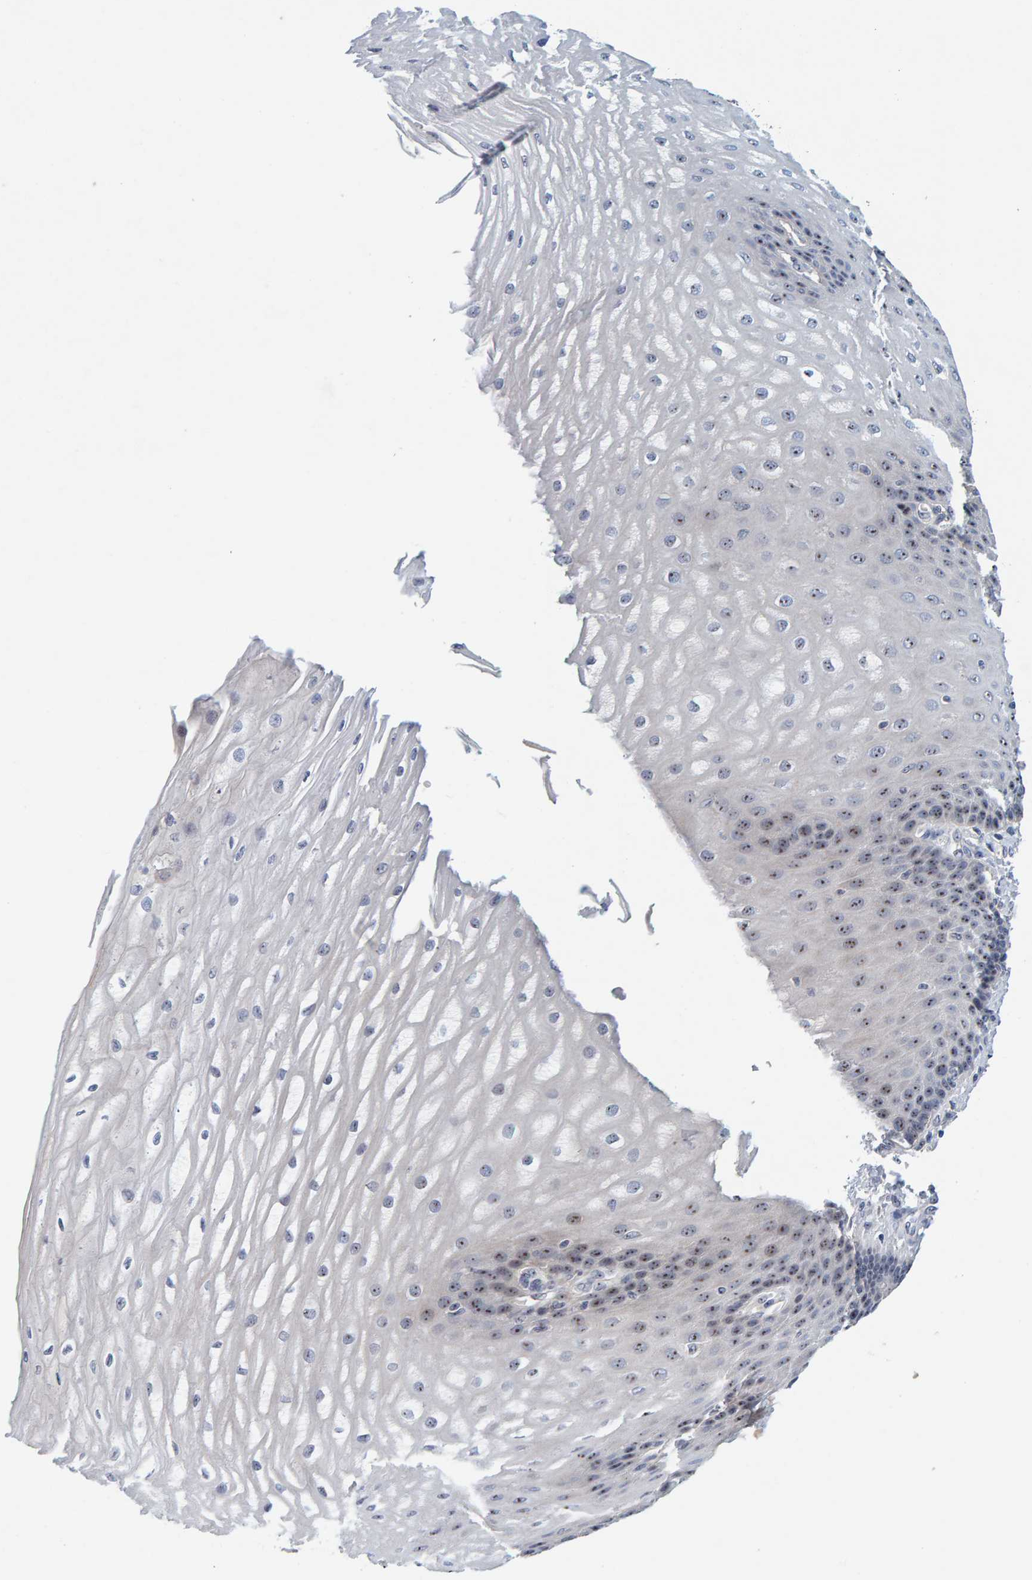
{"staining": {"intensity": "strong", "quantity": ">75%", "location": "nuclear"}, "tissue": "esophagus", "cell_type": "Squamous epithelial cells", "image_type": "normal", "snomed": [{"axis": "morphology", "description": "Normal tissue, NOS"}, {"axis": "topography", "description": "Esophagus"}], "caption": "Strong nuclear staining is seen in approximately >75% of squamous epithelial cells in unremarkable esophagus.", "gene": "NOL11", "patient": {"sex": "male", "age": 54}}